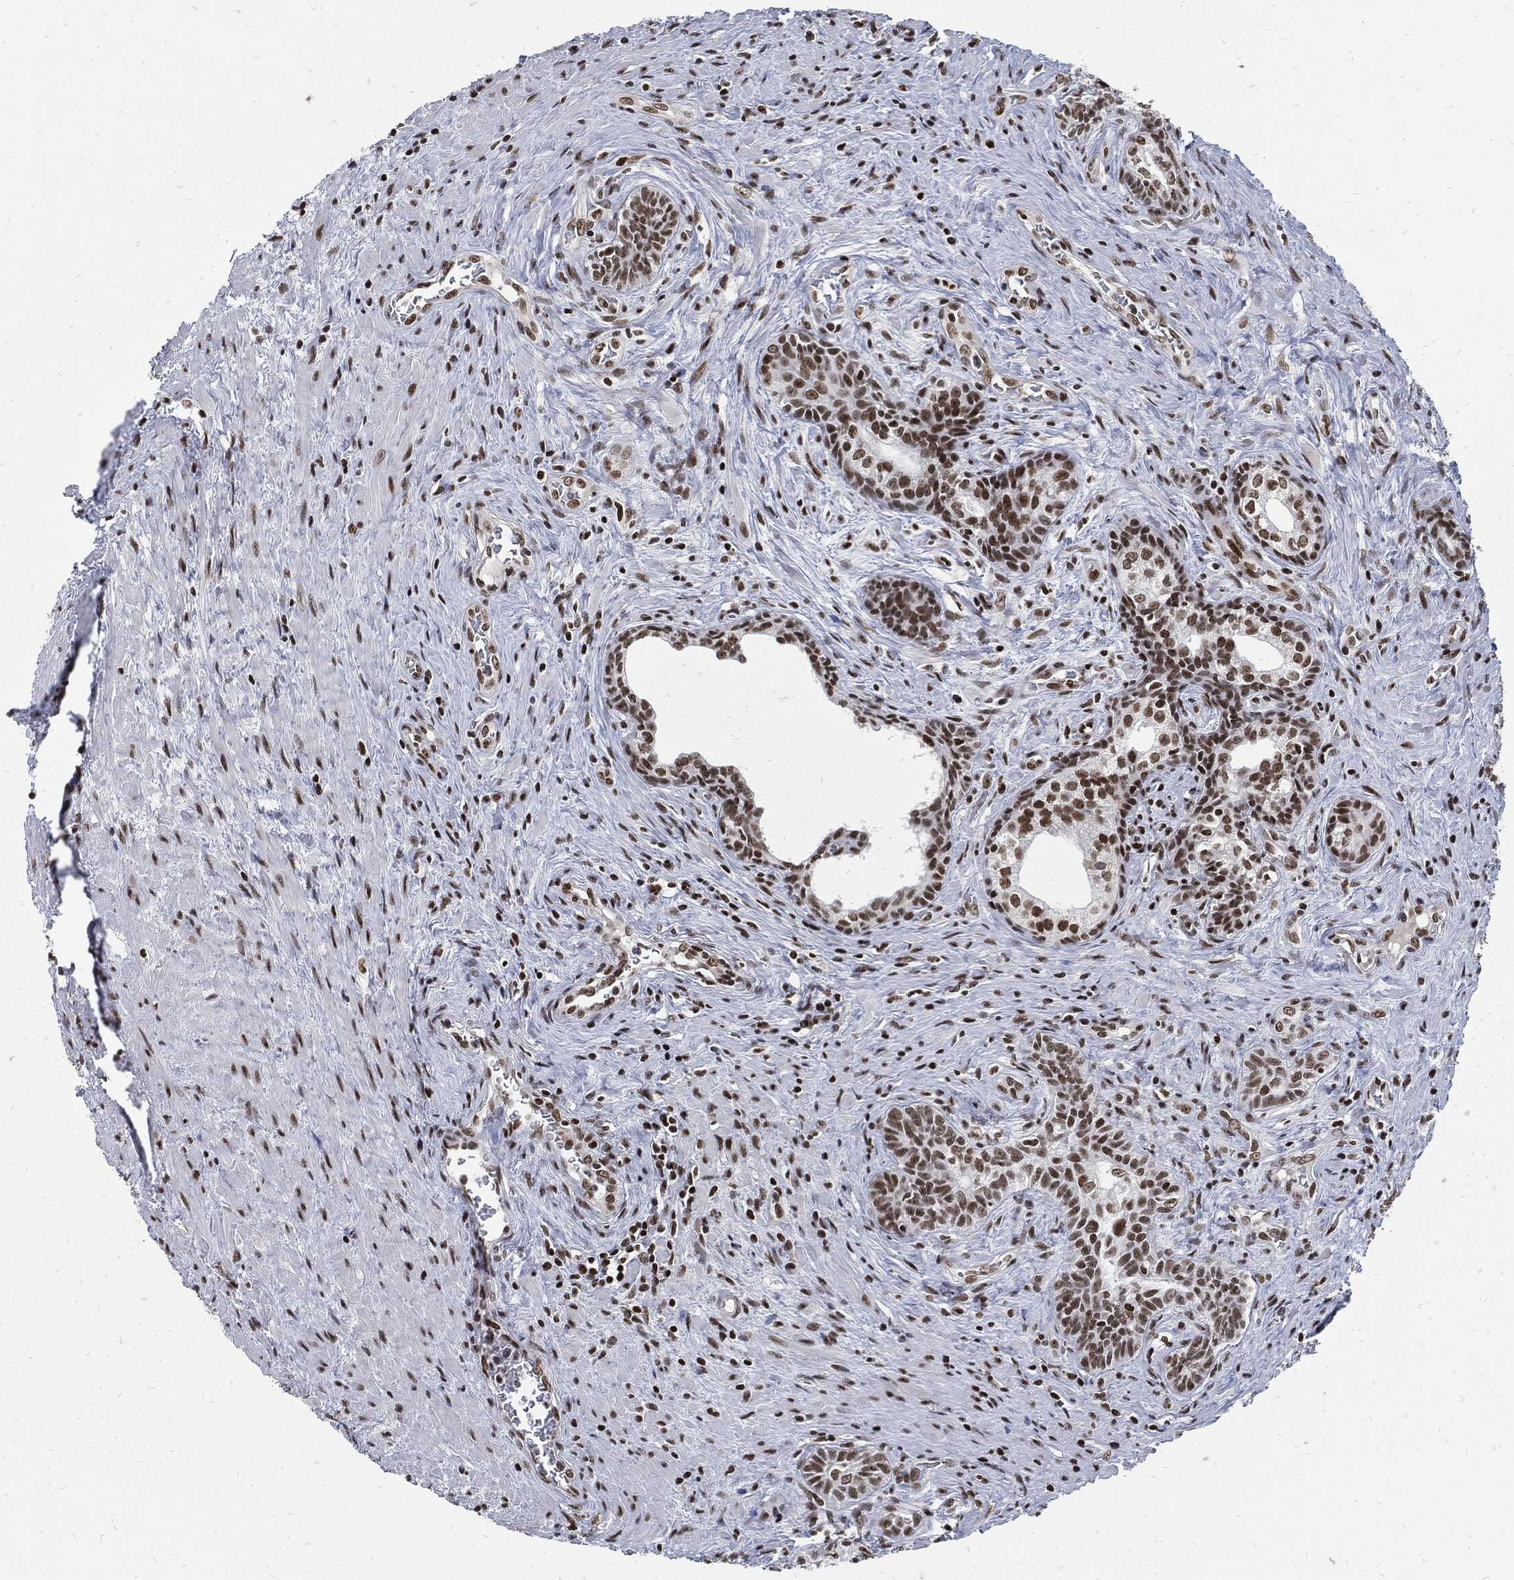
{"staining": {"intensity": "moderate", "quantity": ">75%", "location": "nuclear"}, "tissue": "prostate cancer", "cell_type": "Tumor cells", "image_type": "cancer", "snomed": [{"axis": "morphology", "description": "Adenocarcinoma, NOS"}, {"axis": "morphology", "description": "Adenocarcinoma, High grade"}, {"axis": "topography", "description": "Prostate"}], "caption": "Immunohistochemical staining of prostate cancer reveals medium levels of moderate nuclear protein expression in about >75% of tumor cells.", "gene": "TERF2", "patient": {"sex": "male", "age": 61}}